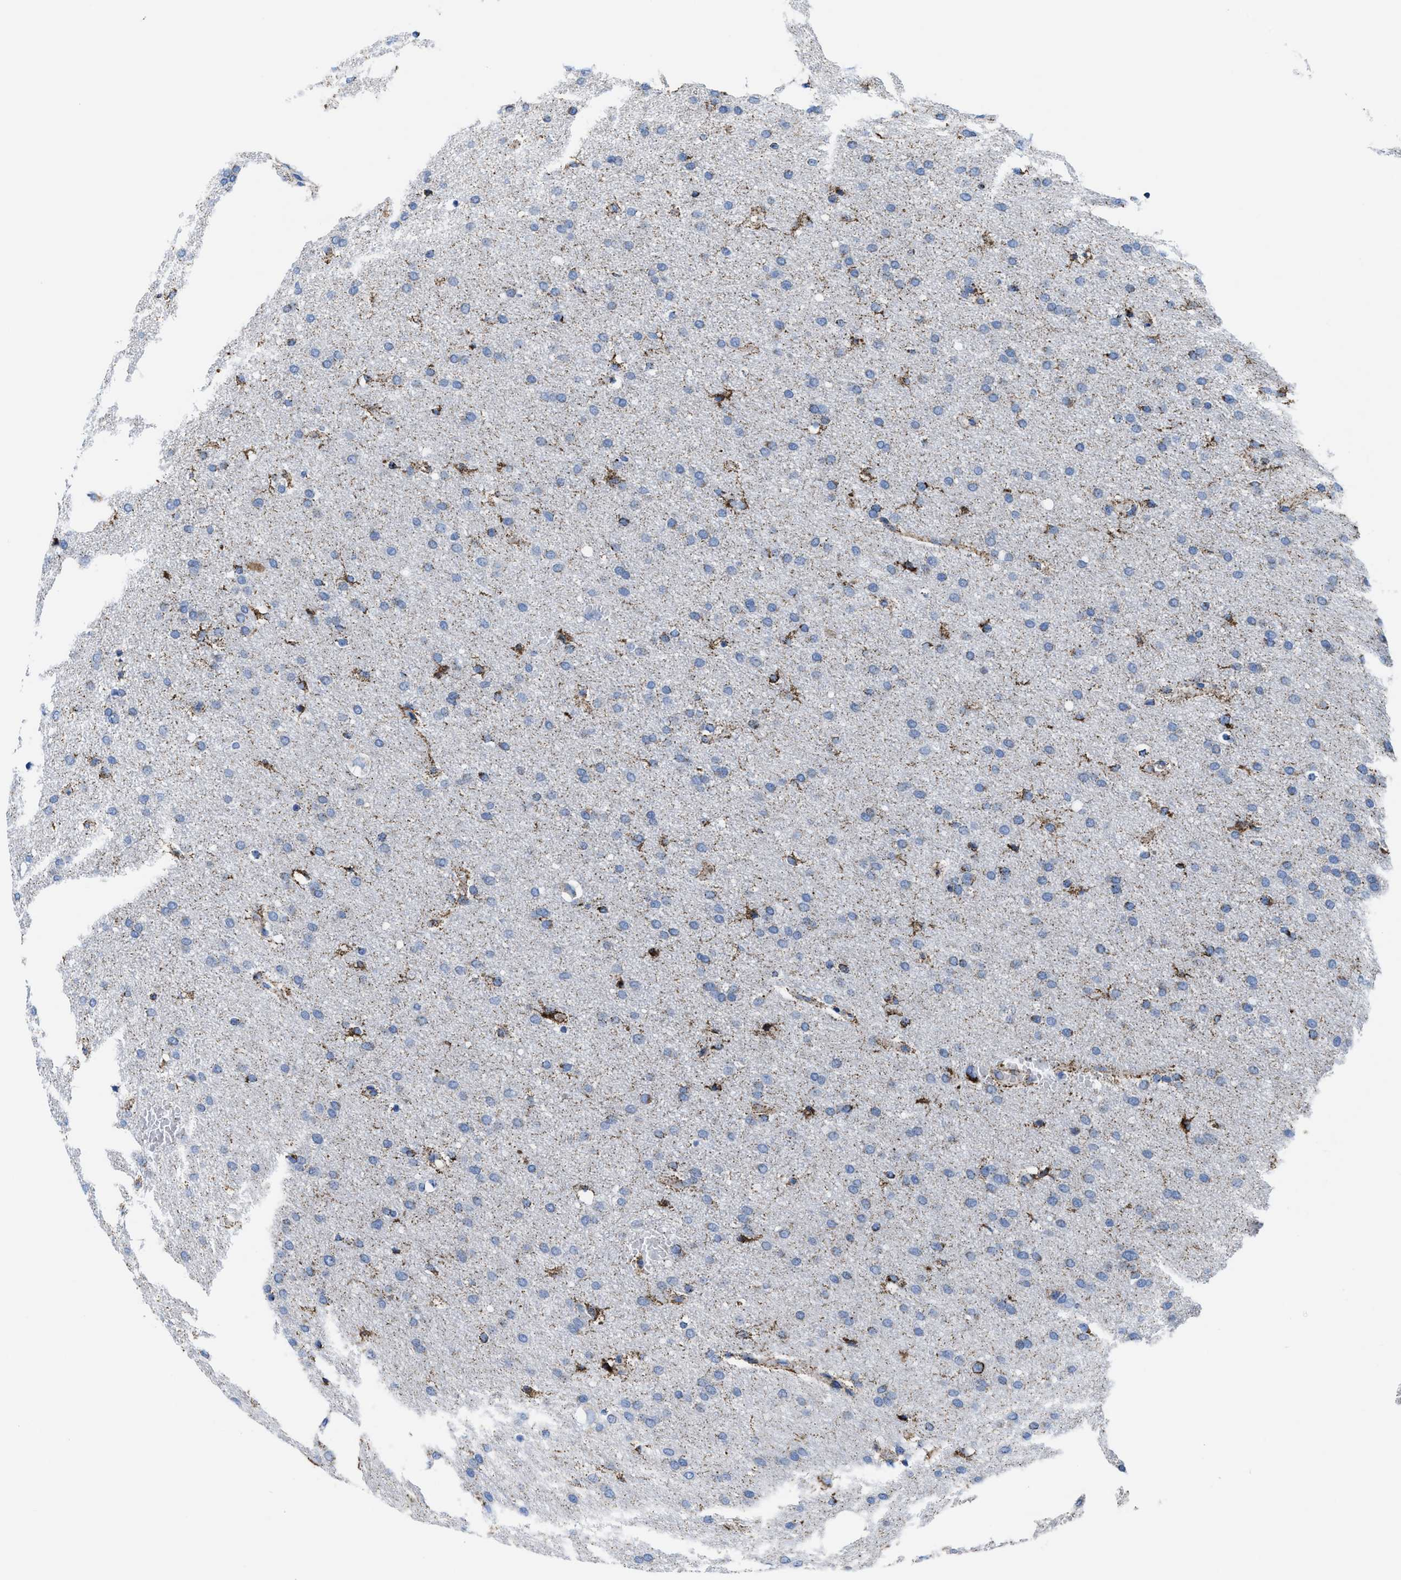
{"staining": {"intensity": "strong", "quantity": "25%-75%", "location": "cytoplasmic/membranous"}, "tissue": "glioma", "cell_type": "Tumor cells", "image_type": "cancer", "snomed": [{"axis": "morphology", "description": "Glioma, malignant, Low grade"}, {"axis": "topography", "description": "Brain"}], "caption": "DAB immunohistochemical staining of human glioma shows strong cytoplasmic/membranous protein staining in about 25%-75% of tumor cells.", "gene": "ALDH1B1", "patient": {"sex": "female", "age": 37}}